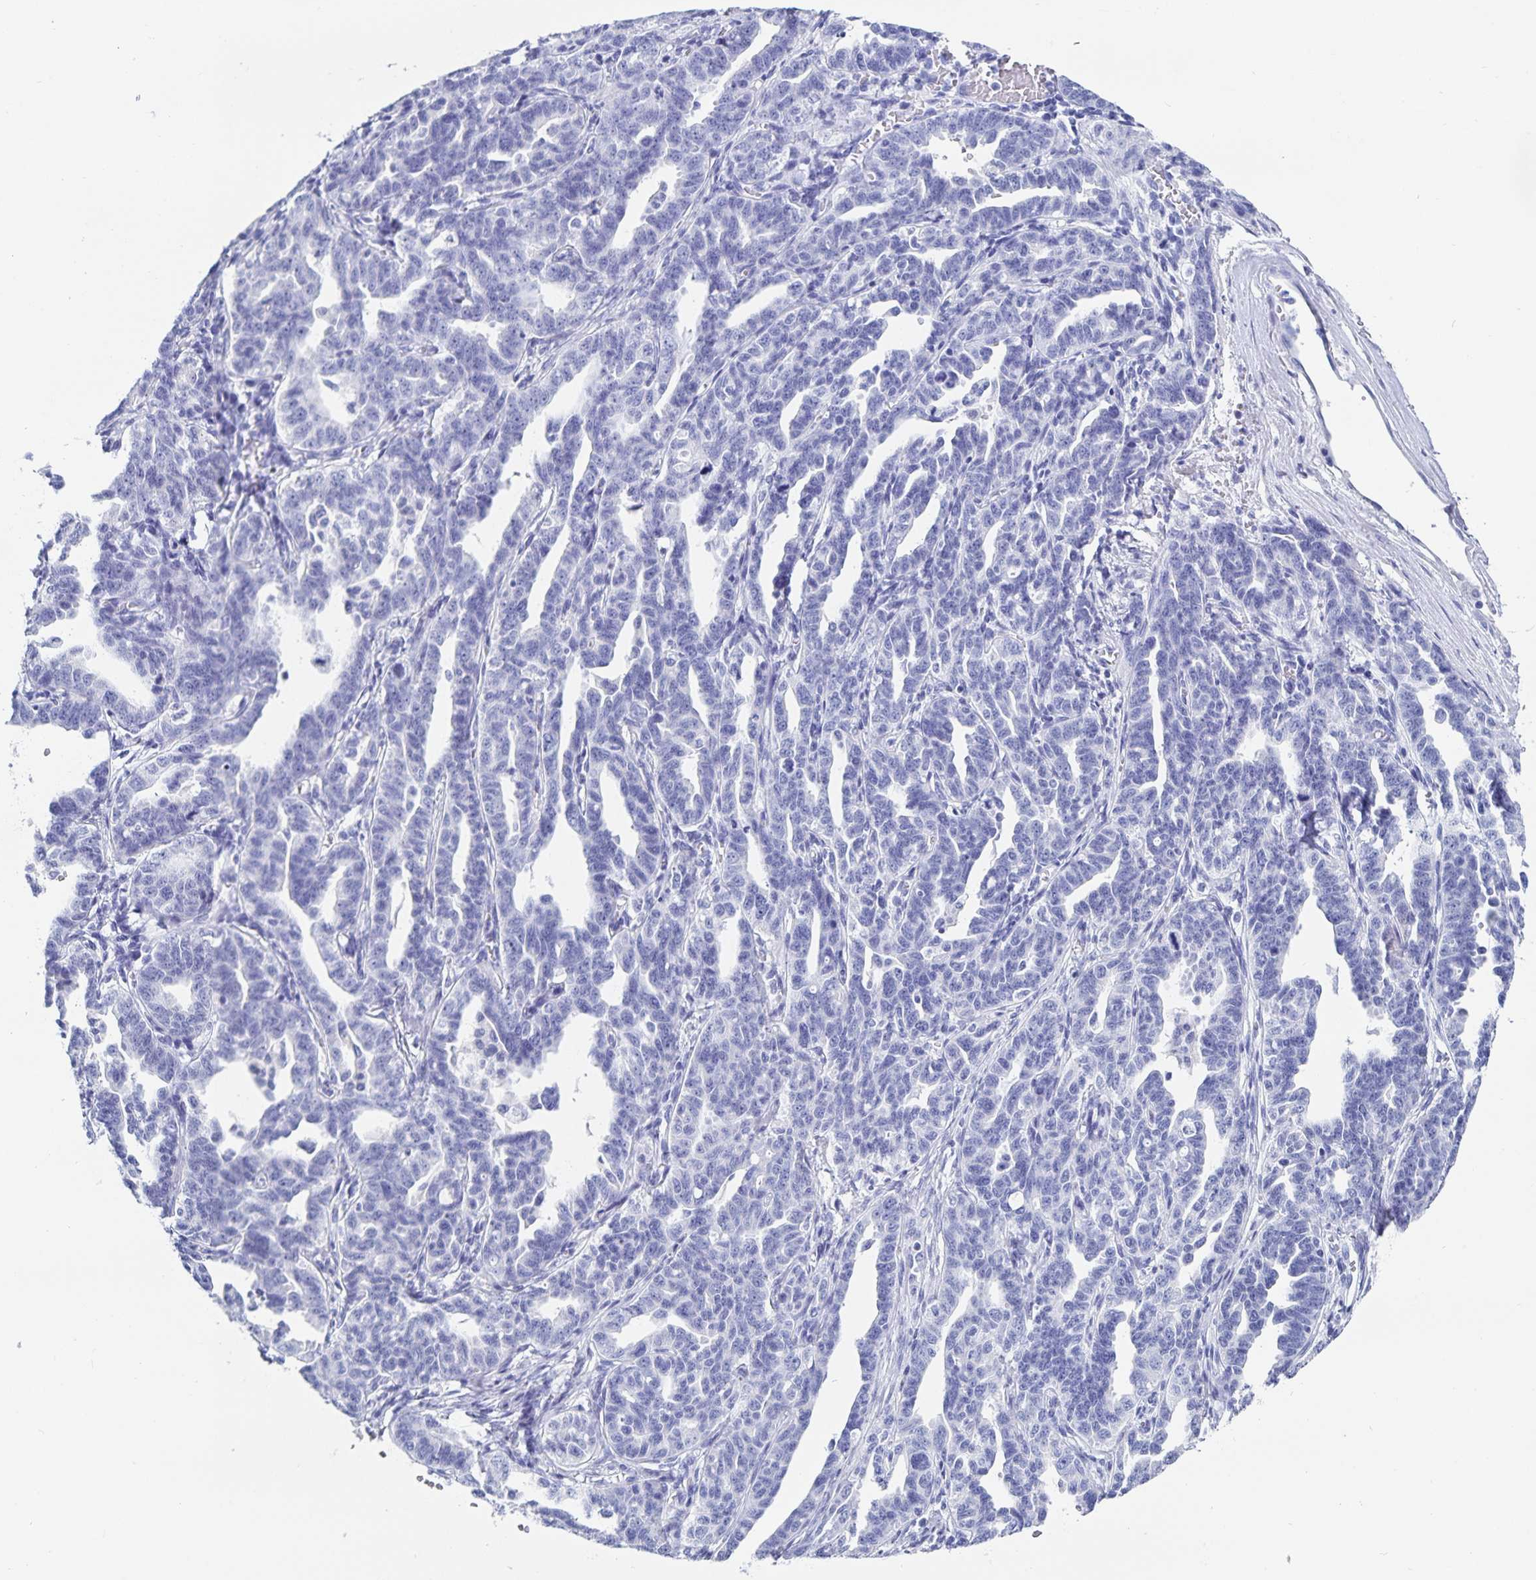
{"staining": {"intensity": "negative", "quantity": "none", "location": "none"}, "tissue": "ovarian cancer", "cell_type": "Tumor cells", "image_type": "cancer", "snomed": [{"axis": "morphology", "description": "Cystadenocarcinoma, serous, NOS"}, {"axis": "topography", "description": "Ovary"}], "caption": "Immunohistochemistry image of serous cystadenocarcinoma (ovarian) stained for a protein (brown), which demonstrates no expression in tumor cells.", "gene": "C19orf73", "patient": {"sex": "female", "age": 69}}